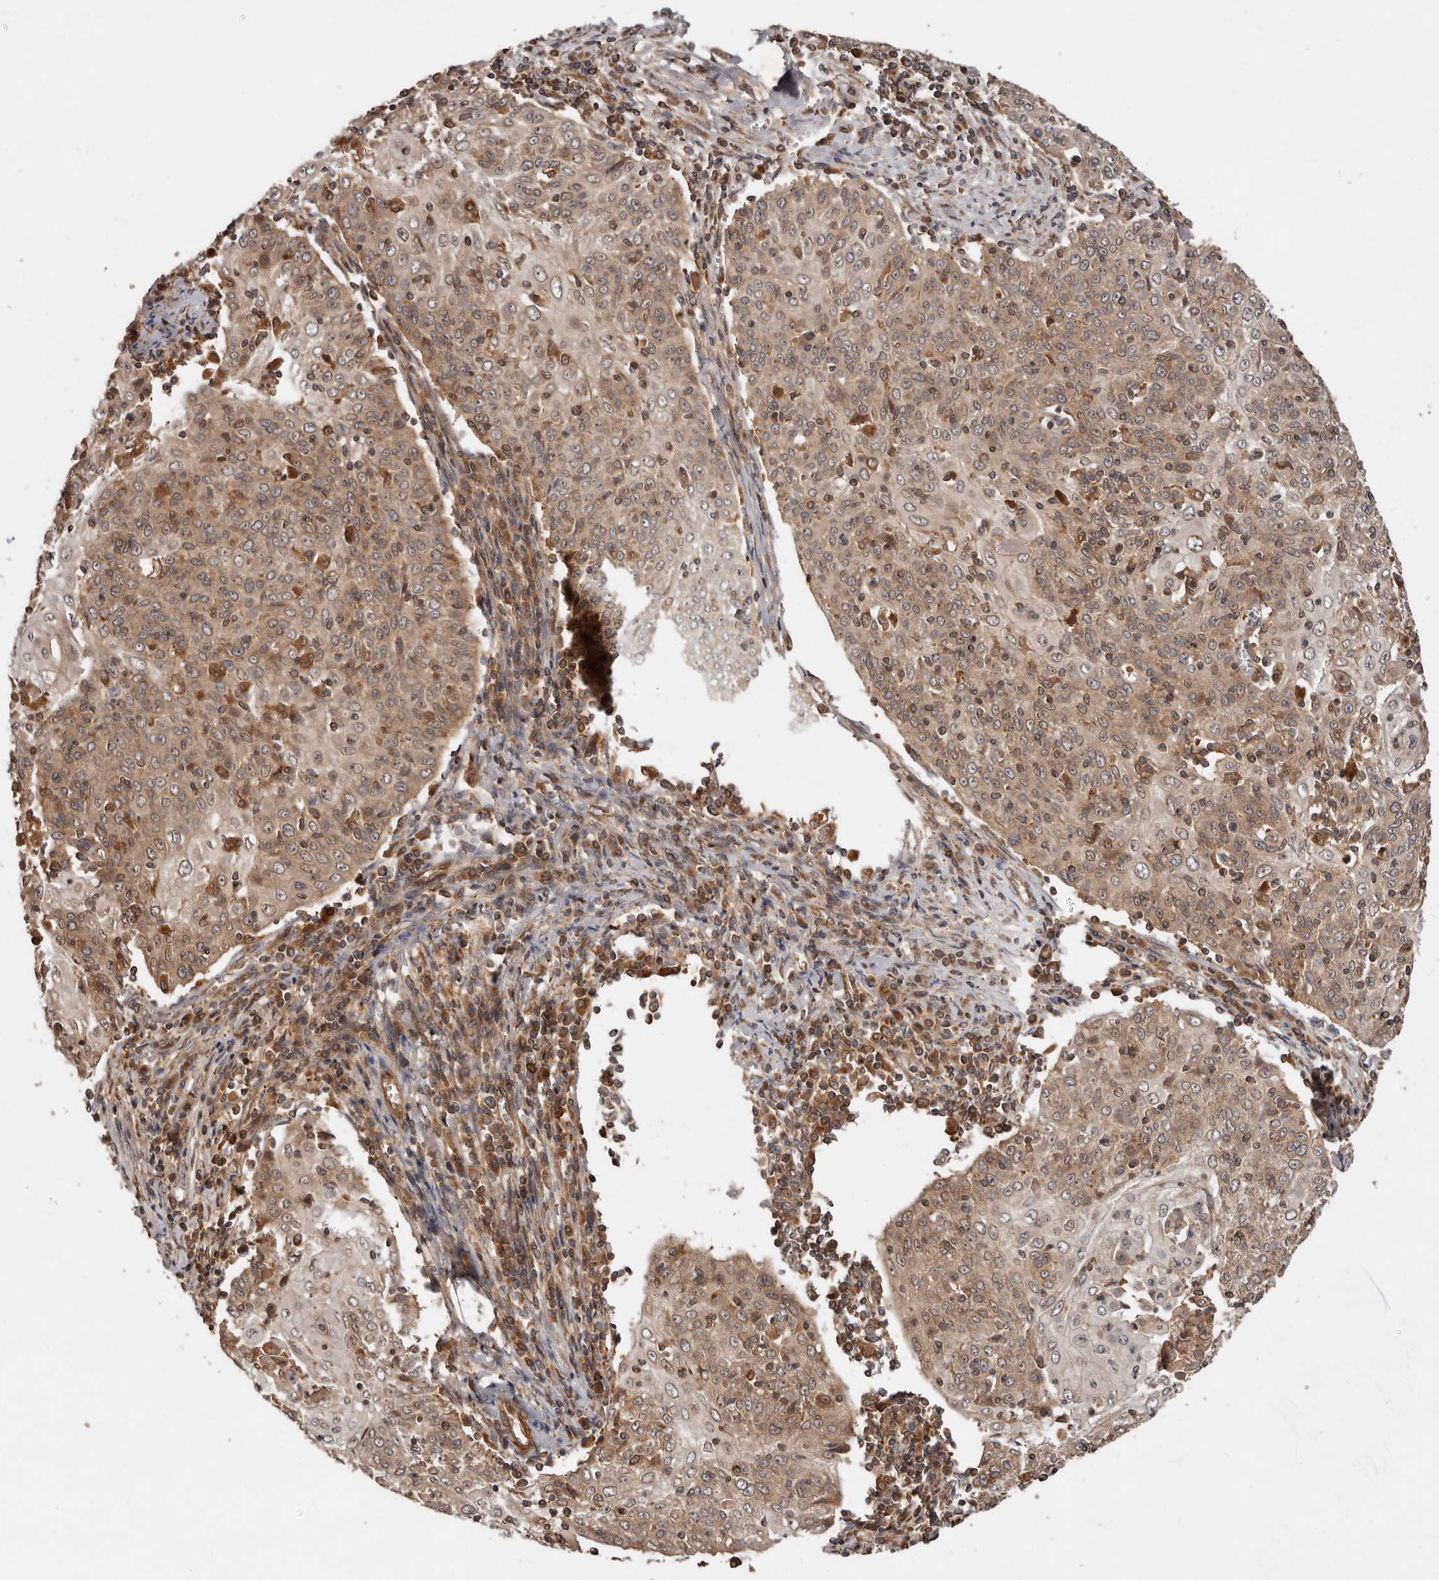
{"staining": {"intensity": "moderate", "quantity": ">75%", "location": "cytoplasmic/membranous"}, "tissue": "cervical cancer", "cell_type": "Tumor cells", "image_type": "cancer", "snomed": [{"axis": "morphology", "description": "Squamous cell carcinoma, NOS"}, {"axis": "topography", "description": "Cervix"}], "caption": "Immunohistochemical staining of human cervical squamous cell carcinoma reveals medium levels of moderate cytoplasmic/membranous protein expression in about >75% of tumor cells. (Brightfield microscopy of DAB IHC at high magnification).", "gene": "STK36", "patient": {"sex": "female", "age": 48}}